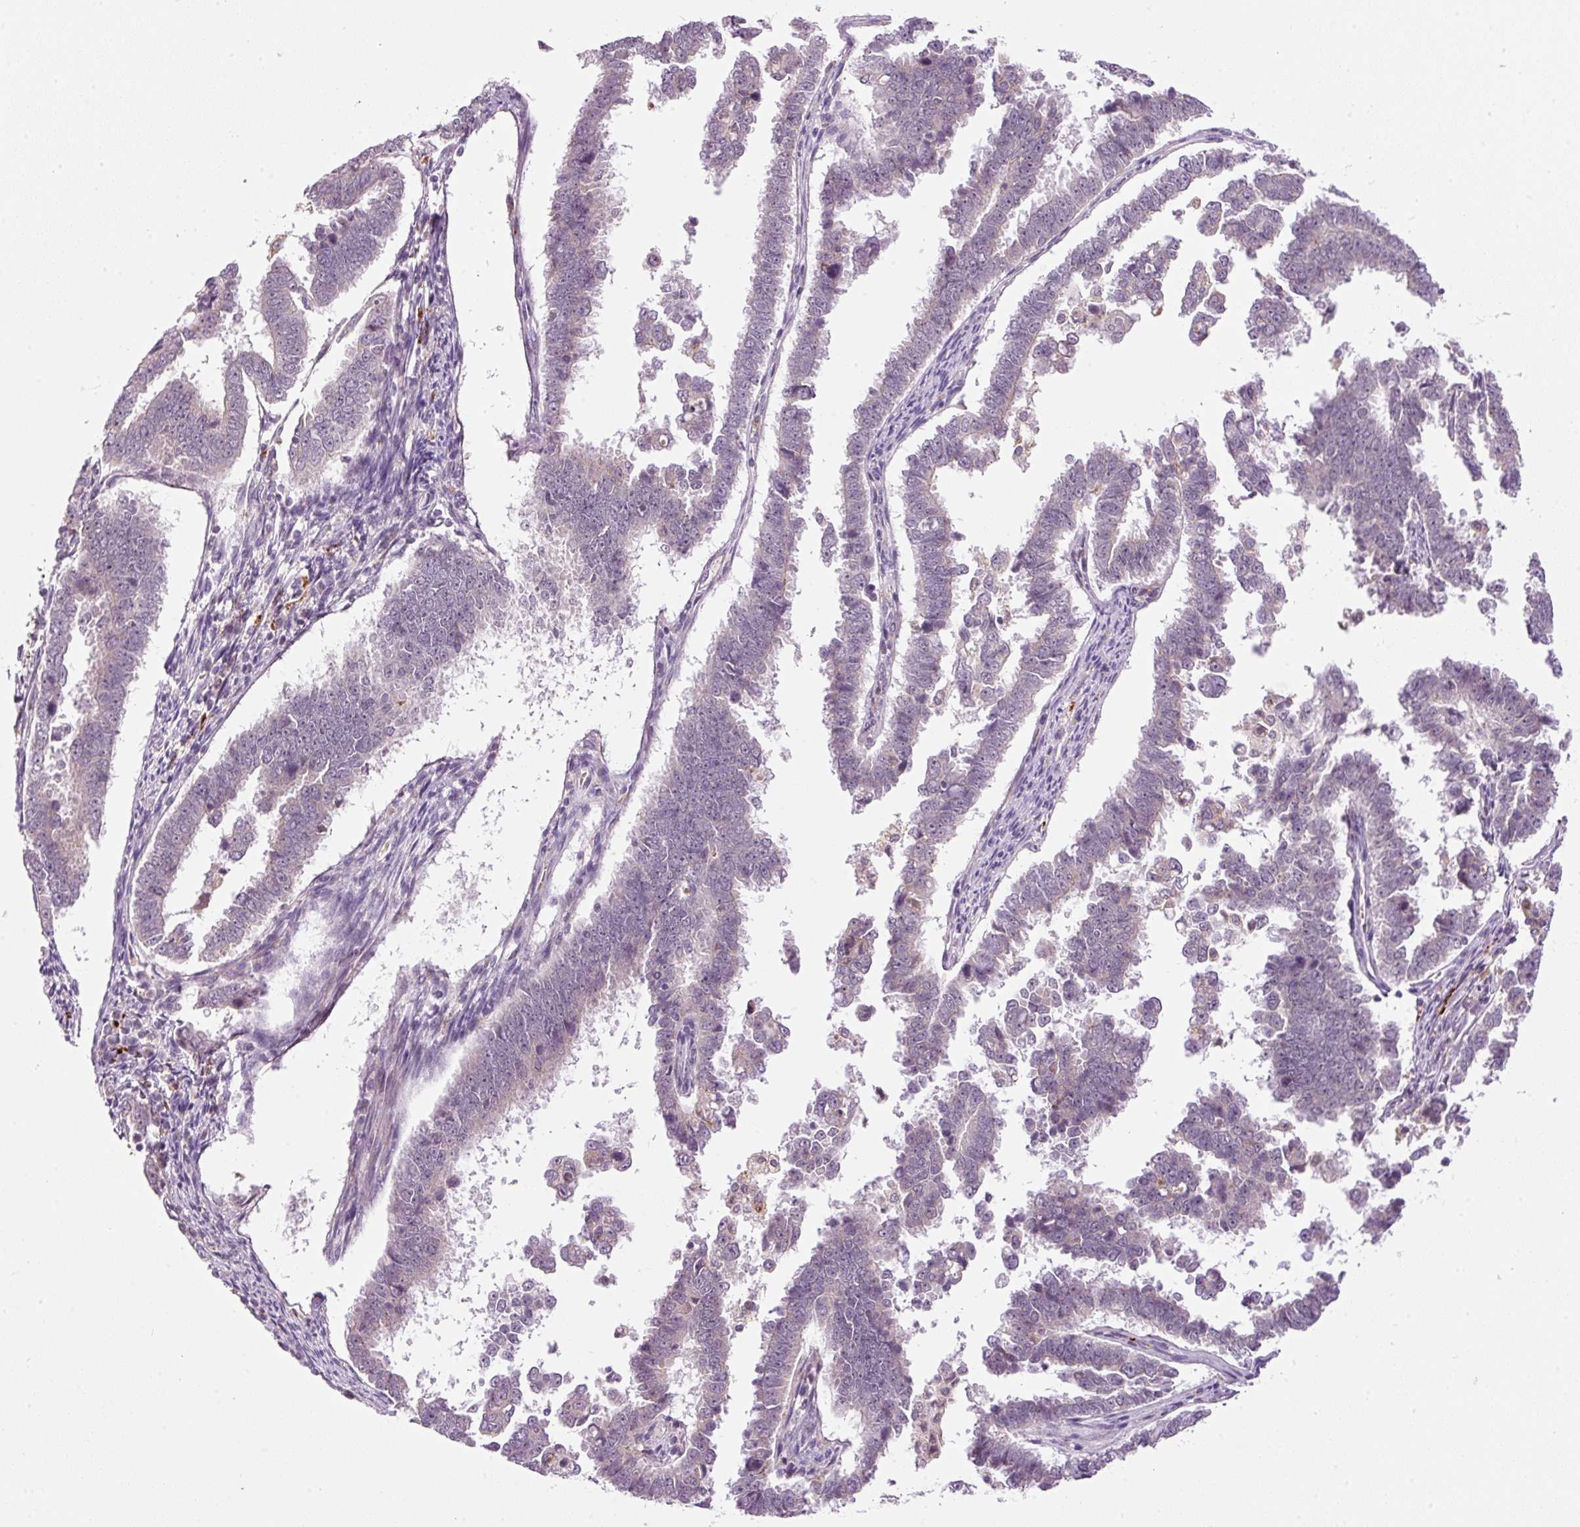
{"staining": {"intensity": "negative", "quantity": "none", "location": "none"}, "tissue": "endometrial cancer", "cell_type": "Tumor cells", "image_type": "cancer", "snomed": [{"axis": "morphology", "description": "Adenocarcinoma, NOS"}, {"axis": "topography", "description": "Endometrium"}], "caption": "Tumor cells are negative for brown protein staining in endometrial cancer. Nuclei are stained in blue.", "gene": "ZNF639", "patient": {"sex": "female", "age": 75}}